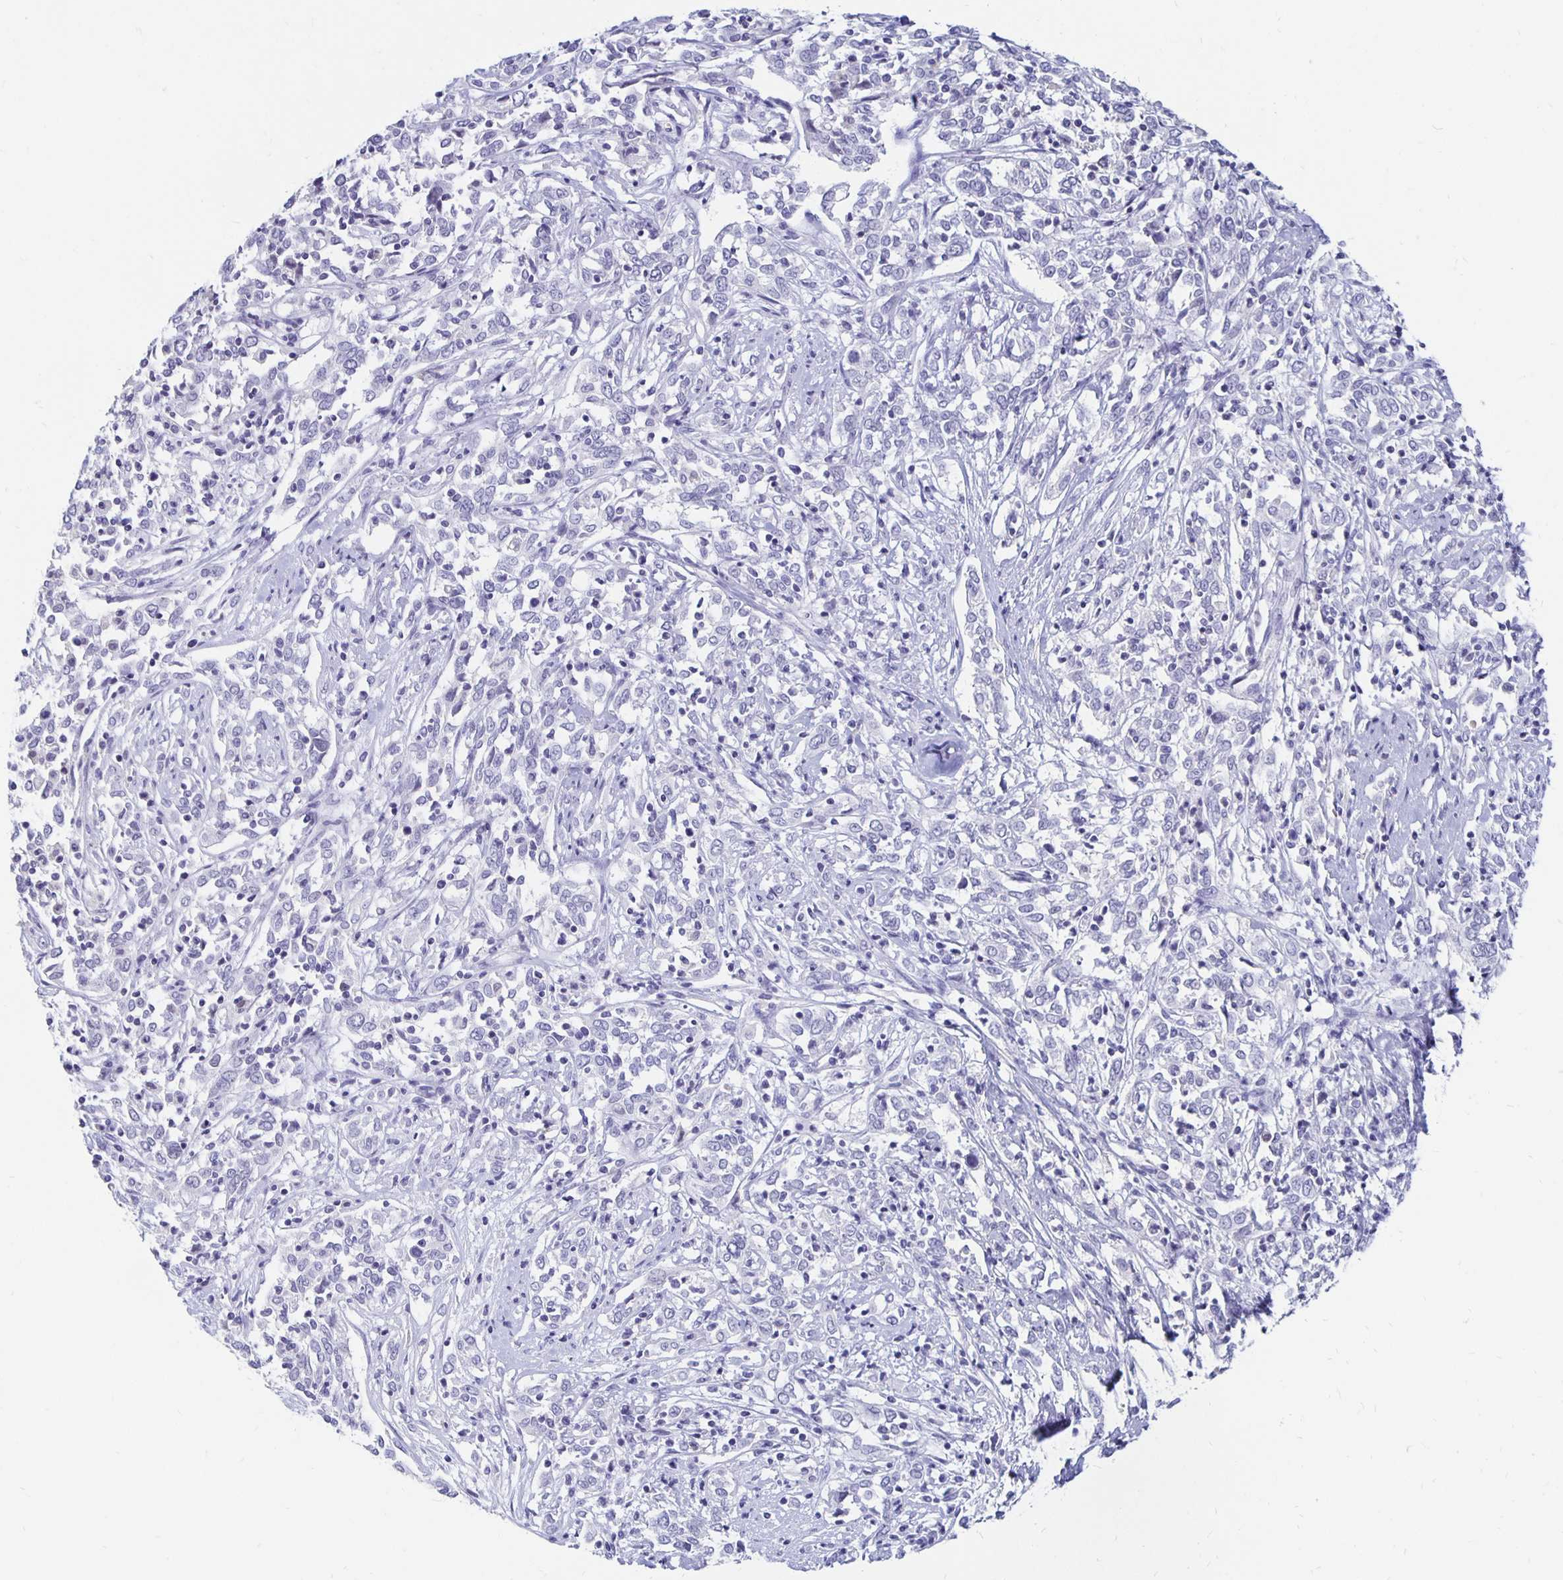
{"staining": {"intensity": "negative", "quantity": "none", "location": "none"}, "tissue": "cervical cancer", "cell_type": "Tumor cells", "image_type": "cancer", "snomed": [{"axis": "morphology", "description": "Adenocarcinoma, NOS"}, {"axis": "topography", "description": "Cervix"}], "caption": "A micrograph of cervical adenocarcinoma stained for a protein displays no brown staining in tumor cells. (Stains: DAB IHC with hematoxylin counter stain, Microscopy: brightfield microscopy at high magnification).", "gene": "SYT2", "patient": {"sex": "female", "age": 40}}